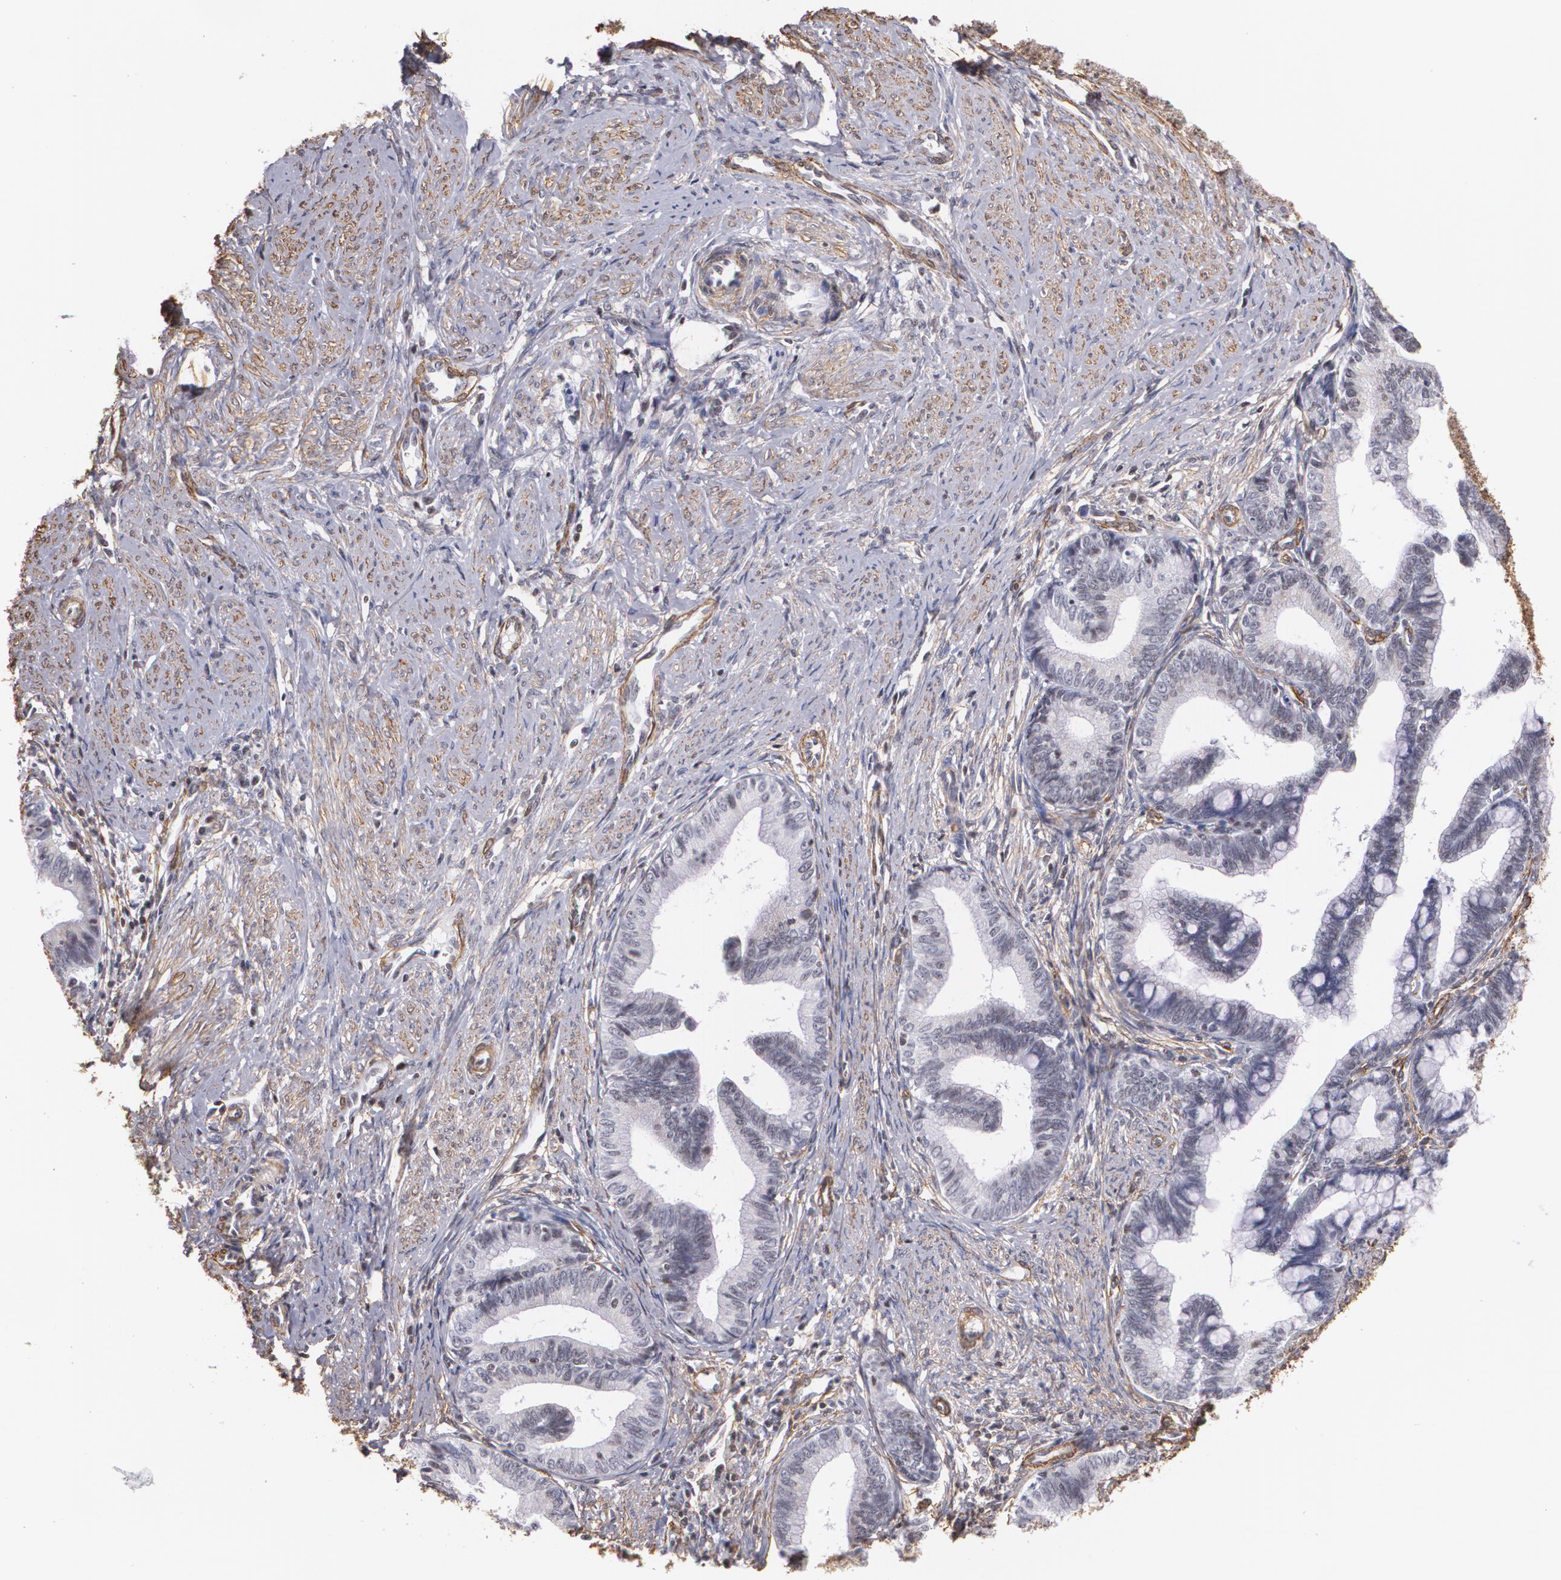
{"staining": {"intensity": "negative", "quantity": "none", "location": "none"}, "tissue": "cervical cancer", "cell_type": "Tumor cells", "image_type": "cancer", "snomed": [{"axis": "morphology", "description": "Adenocarcinoma, NOS"}, {"axis": "topography", "description": "Cervix"}], "caption": "Protein analysis of cervical cancer (adenocarcinoma) exhibits no significant positivity in tumor cells.", "gene": "VAMP1", "patient": {"sex": "female", "age": 36}}